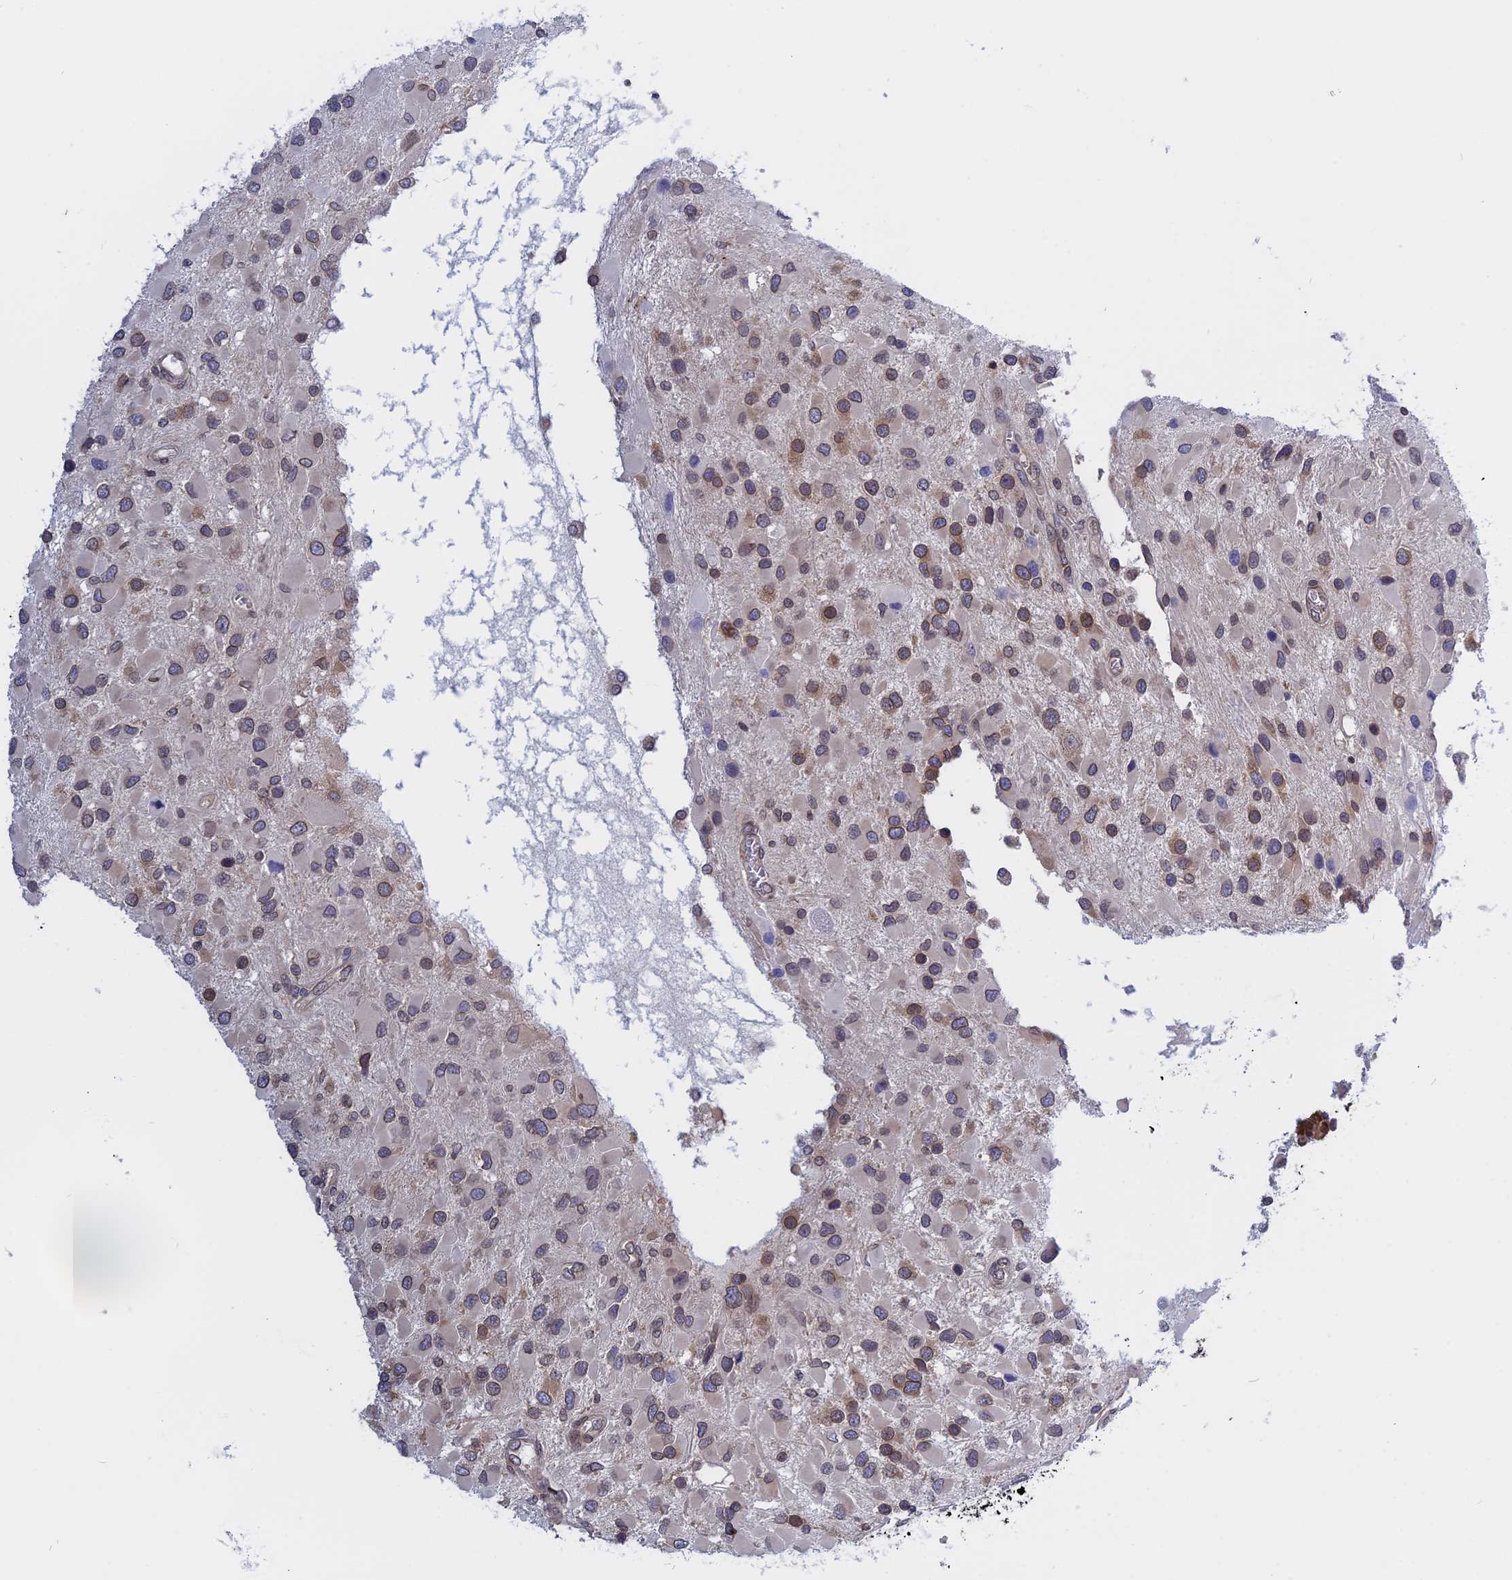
{"staining": {"intensity": "weak", "quantity": "25%-75%", "location": "cytoplasmic/membranous,nuclear"}, "tissue": "glioma", "cell_type": "Tumor cells", "image_type": "cancer", "snomed": [{"axis": "morphology", "description": "Glioma, malignant, High grade"}, {"axis": "topography", "description": "Brain"}], "caption": "Tumor cells show low levels of weak cytoplasmic/membranous and nuclear expression in about 25%-75% of cells in human glioma.", "gene": "NAA10", "patient": {"sex": "male", "age": 53}}